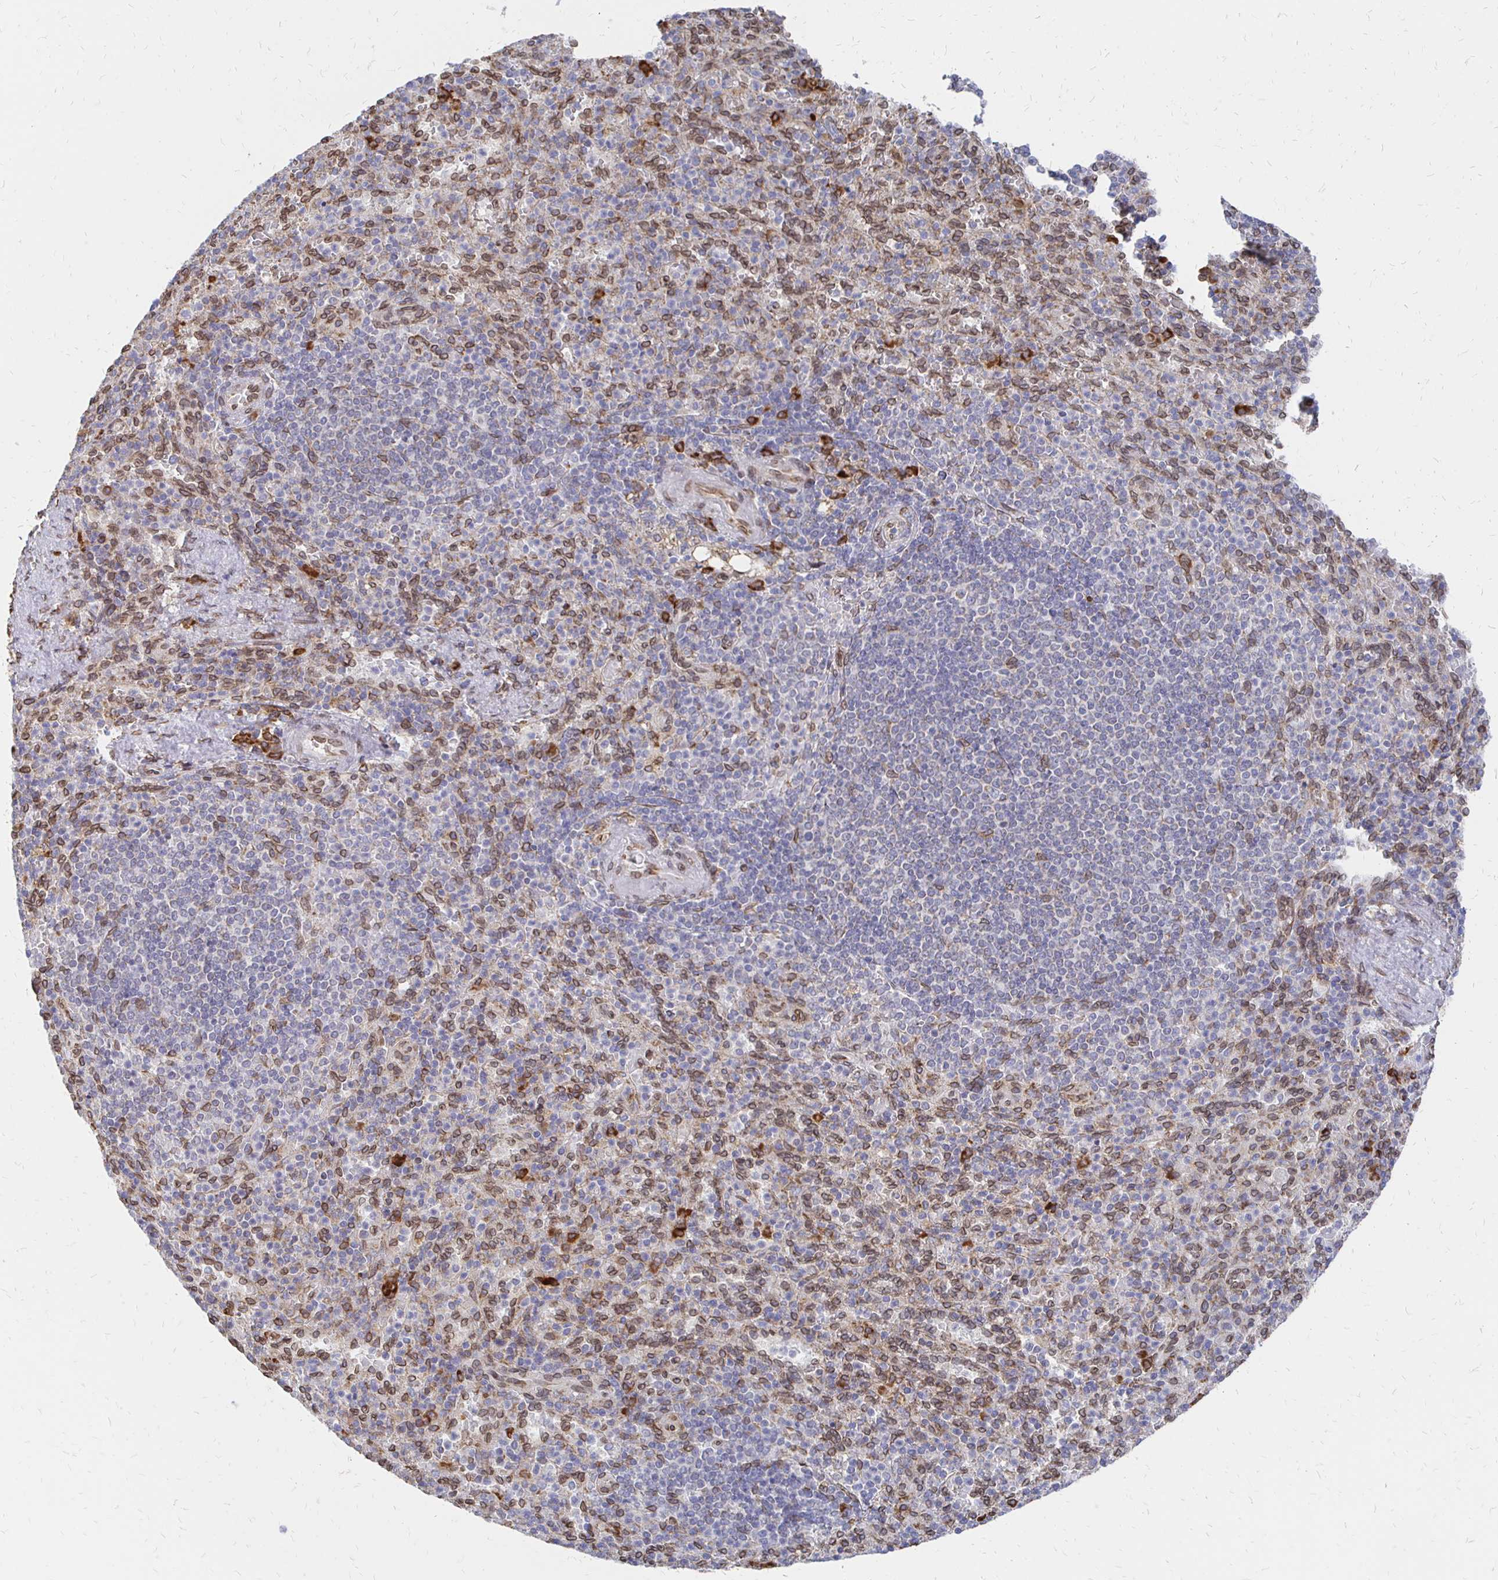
{"staining": {"intensity": "moderate", "quantity": "25%-75%", "location": "cytoplasmic/membranous,nuclear"}, "tissue": "spleen", "cell_type": "Cells in red pulp", "image_type": "normal", "snomed": [{"axis": "morphology", "description": "Normal tissue, NOS"}, {"axis": "topography", "description": "Spleen"}], "caption": "A high-resolution photomicrograph shows IHC staining of normal spleen, which demonstrates moderate cytoplasmic/membranous,nuclear expression in about 25%-75% of cells in red pulp. (DAB IHC with brightfield microscopy, high magnification).", "gene": "PELI3", "patient": {"sex": "female", "age": 74}}